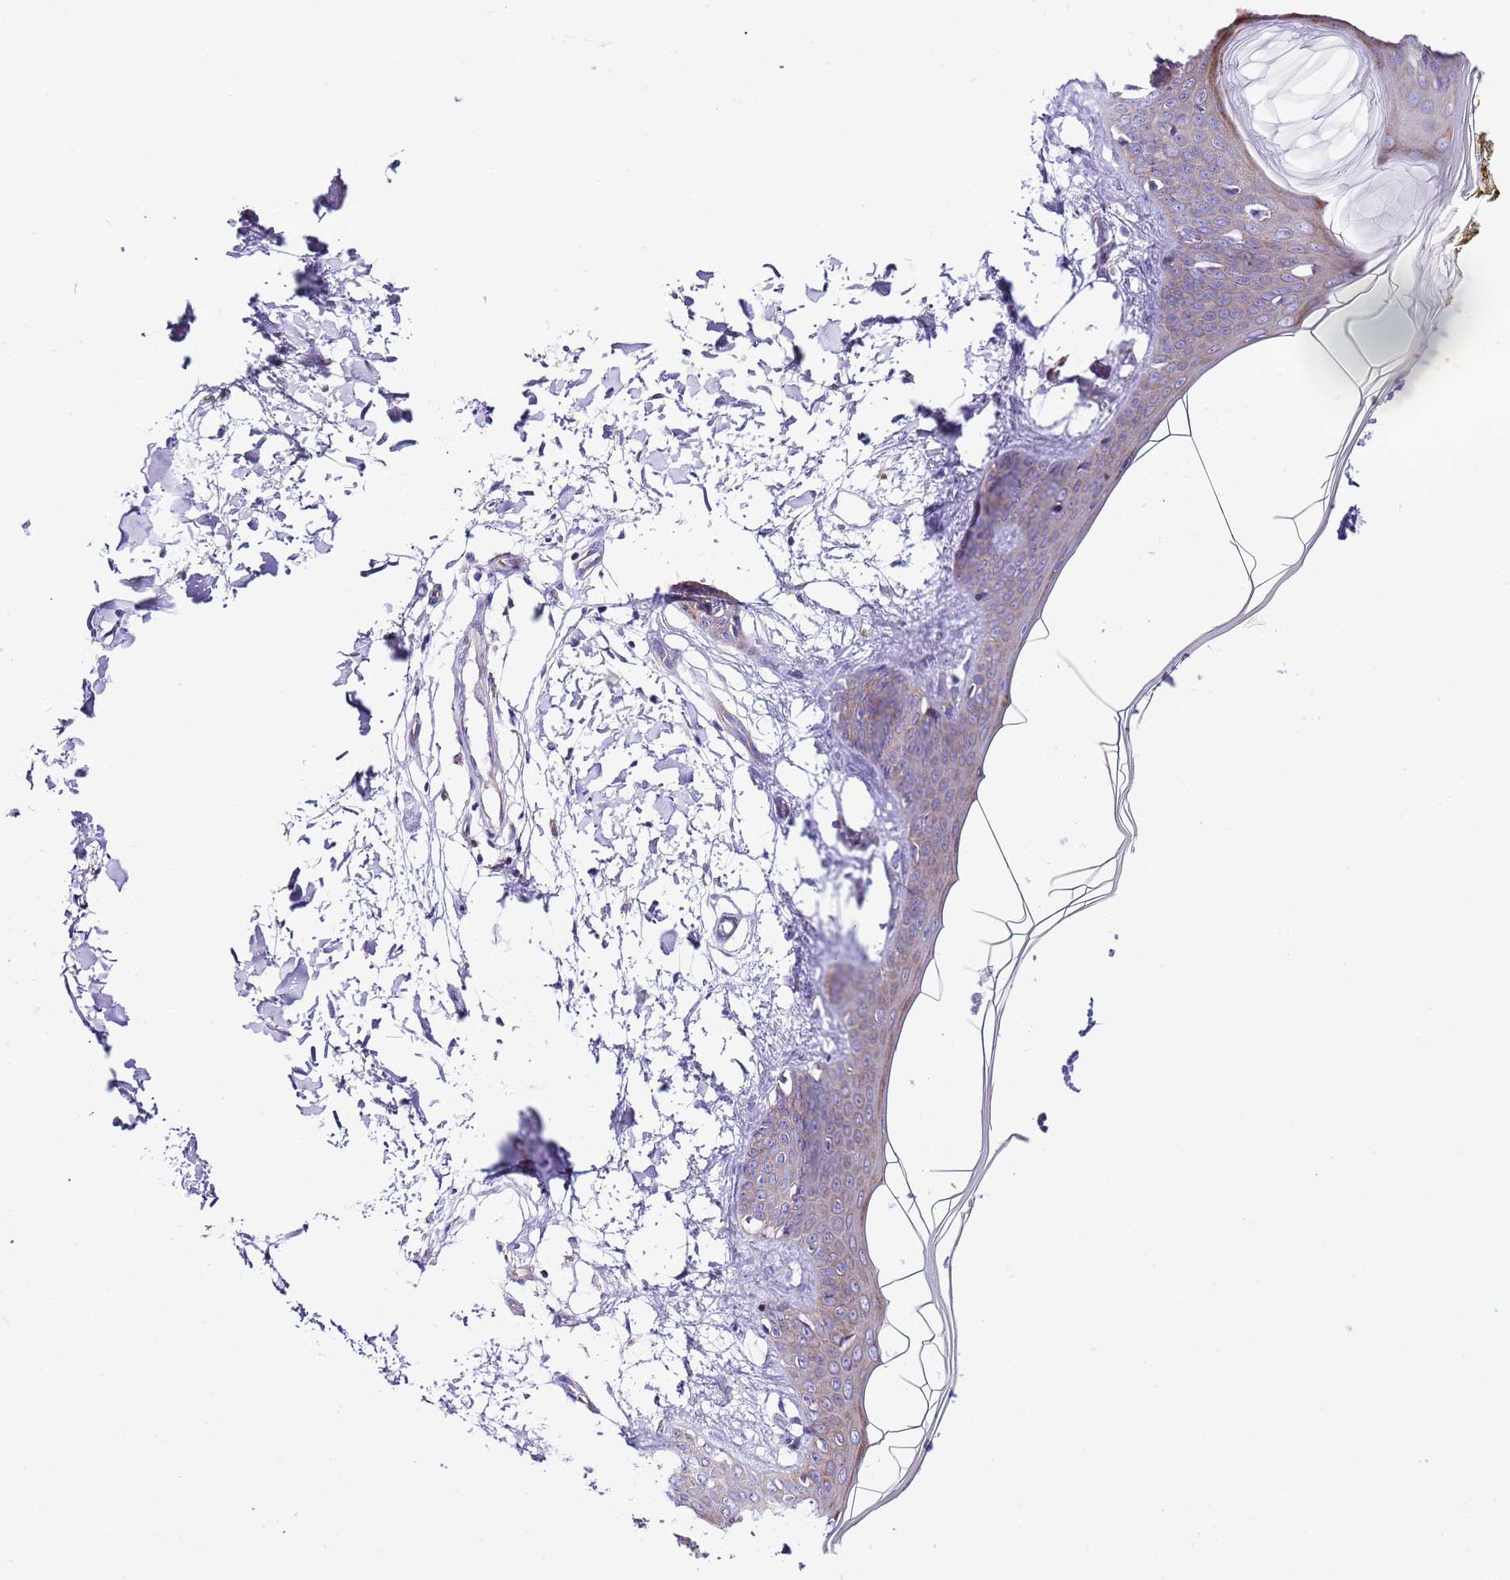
{"staining": {"intensity": "moderate", "quantity": "25%-75%", "location": "cytoplasmic/membranous"}, "tissue": "skin", "cell_type": "Fibroblasts", "image_type": "normal", "snomed": [{"axis": "morphology", "description": "Normal tissue, NOS"}, {"axis": "topography", "description": "Skin"}], "caption": "Normal skin was stained to show a protein in brown. There is medium levels of moderate cytoplasmic/membranous expression in about 25%-75% of fibroblasts. (DAB (3,3'-diaminobenzidine) IHC, brown staining for protein, blue staining for nuclei).", "gene": "RPS10", "patient": {"sex": "female", "age": 34}}